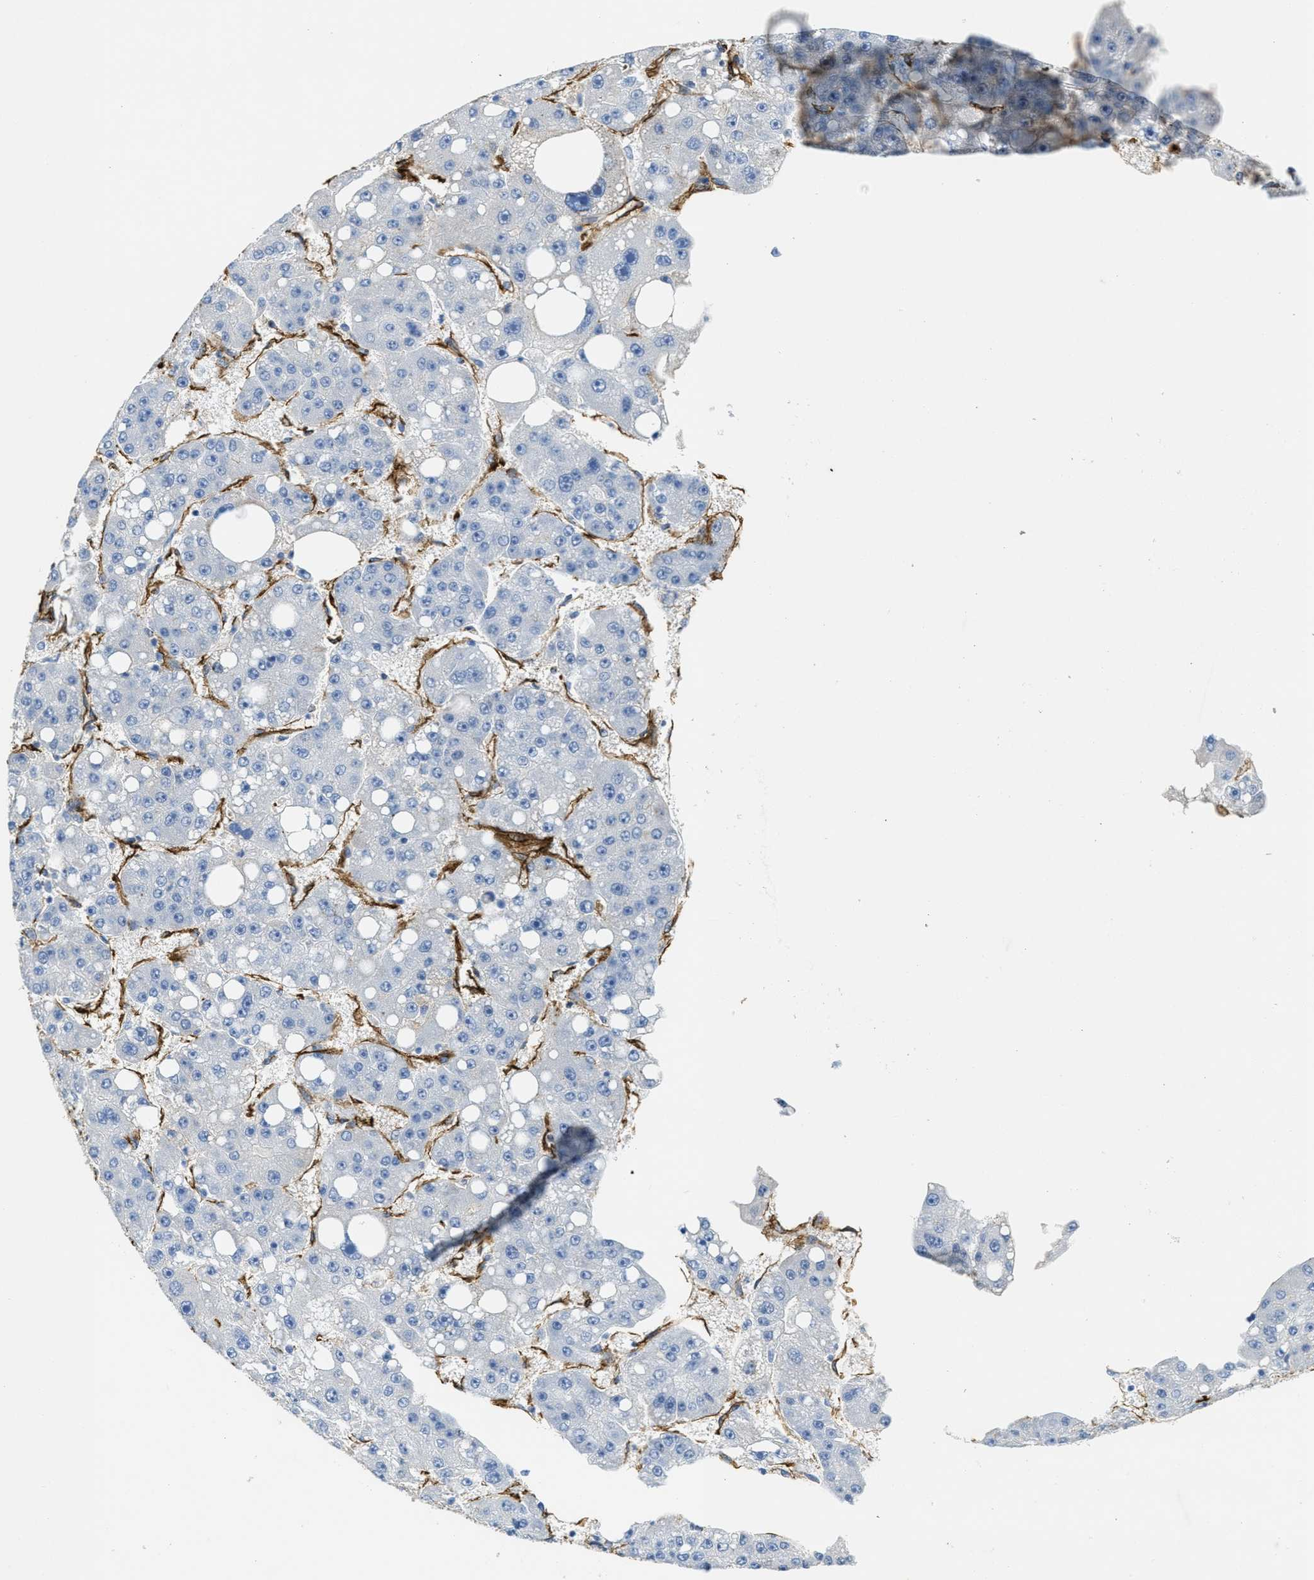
{"staining": {"intensity": "negative", "quantity": "none", "location": "none"}, "tissue": "liver cancer", "cell_type": "Tumor cells", "image_type": "cancer", "snomed": [{"axis": "morphology", "description": "Carcinoma, Hepatocellular, NOS"}, {"axis": "topography", "description": "Liver"}], "caption": "DAB (3,3'-diaminobenzidine) immunohistochemical staining of hepatocellular carcinoma (liver) exhibits no significant positivity in tumor cells.", "gene": "NAB1", "patient": {"sex": "female", "age": 61}}